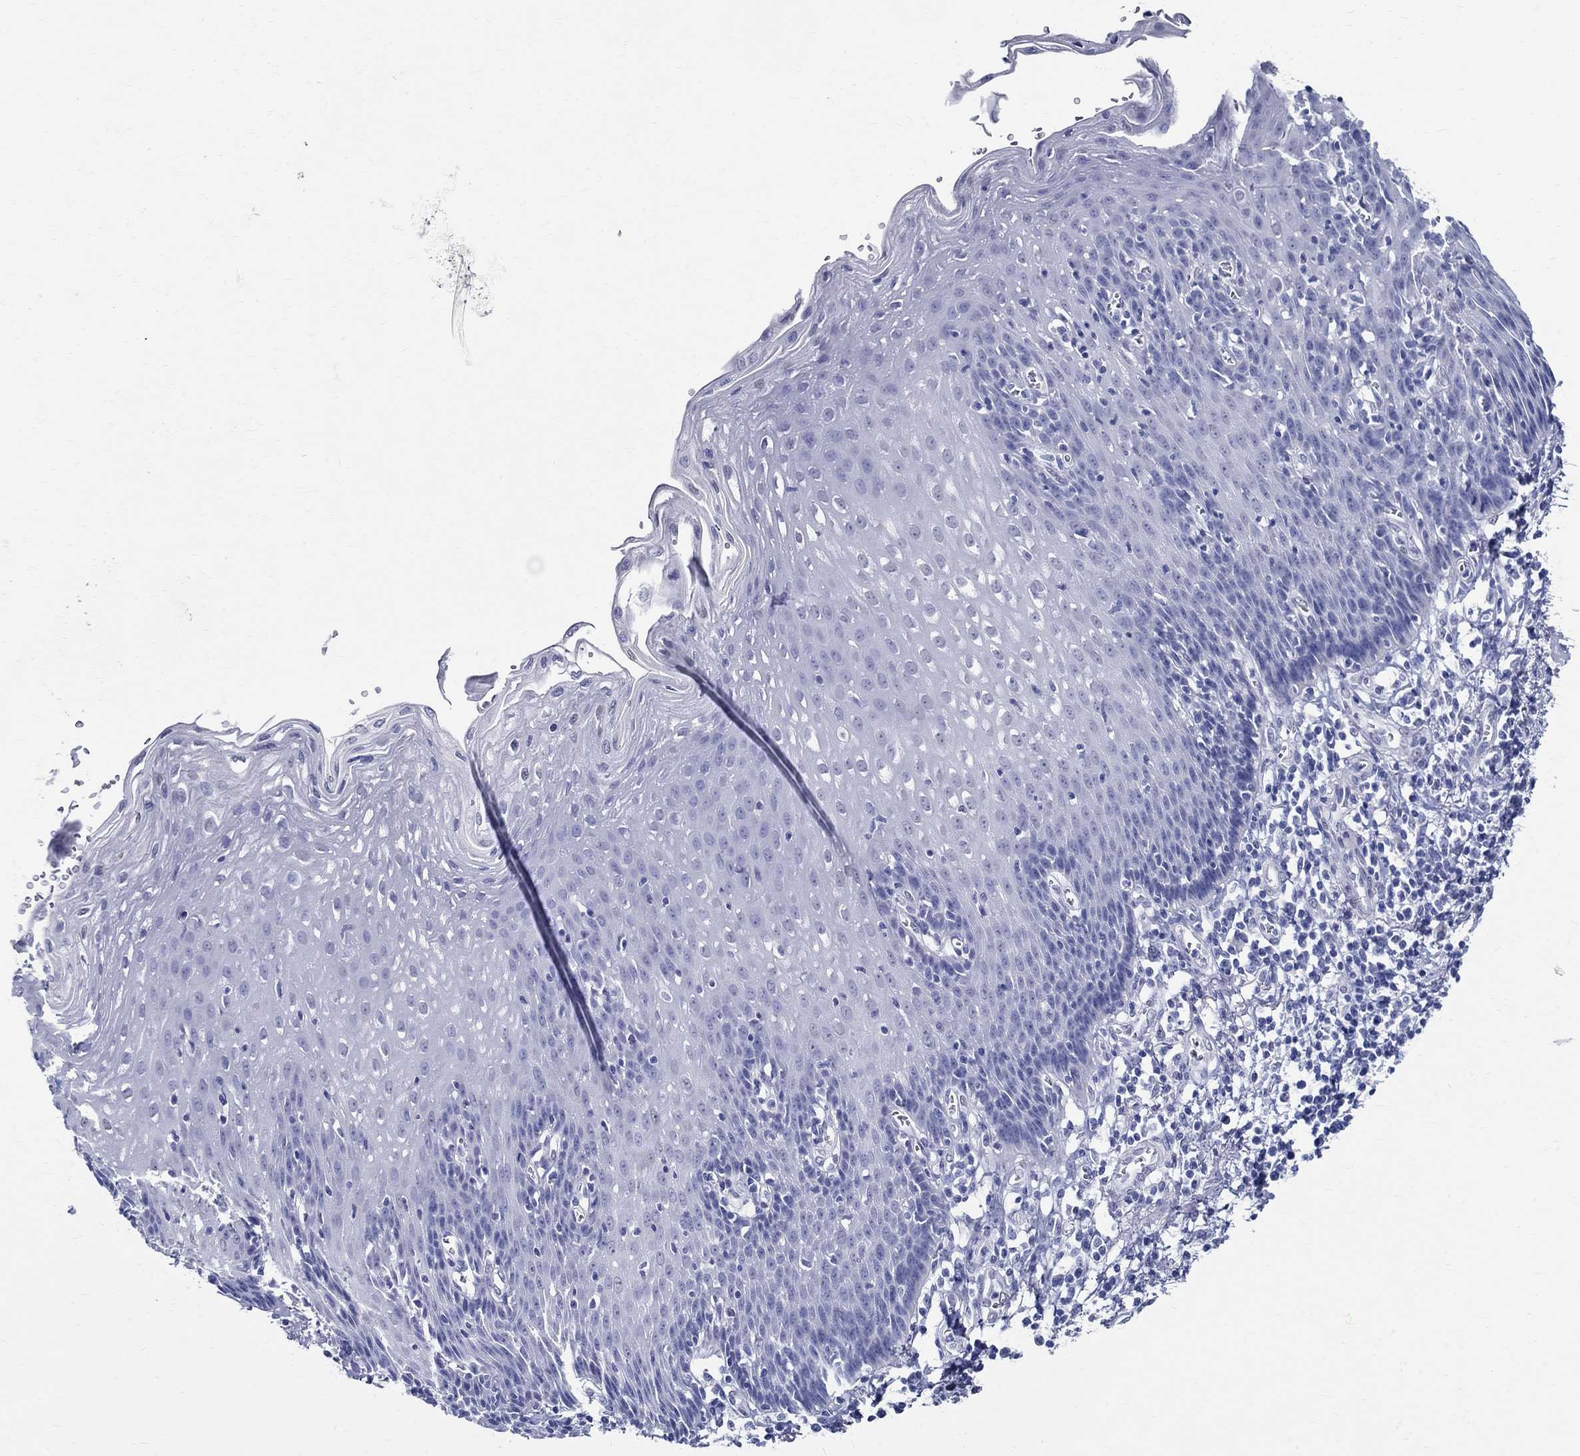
{"staining": {"intensity": "negative", "quantity": "none", "location": "none"}, "tissue": "esophagus", "cell_type": "Squamous epithelial cells", "image_type": "normal", "snomed": [{"axis": "morphology", "description": "Normal tissue, NOS"}, {"axis": "topography", "description": "Esophagus"}], "caption": "Immunohistochemistry (IHC) image of benign esophagus: human esophagus stained with DAB reveals no significant protein staining in squamous epithelial cells. (Immunohistochemistry (IHC), brightfield microscopy, high magnification).", "gene": "TSPAN16", "patient": {"sex": "male", "age": 57}}